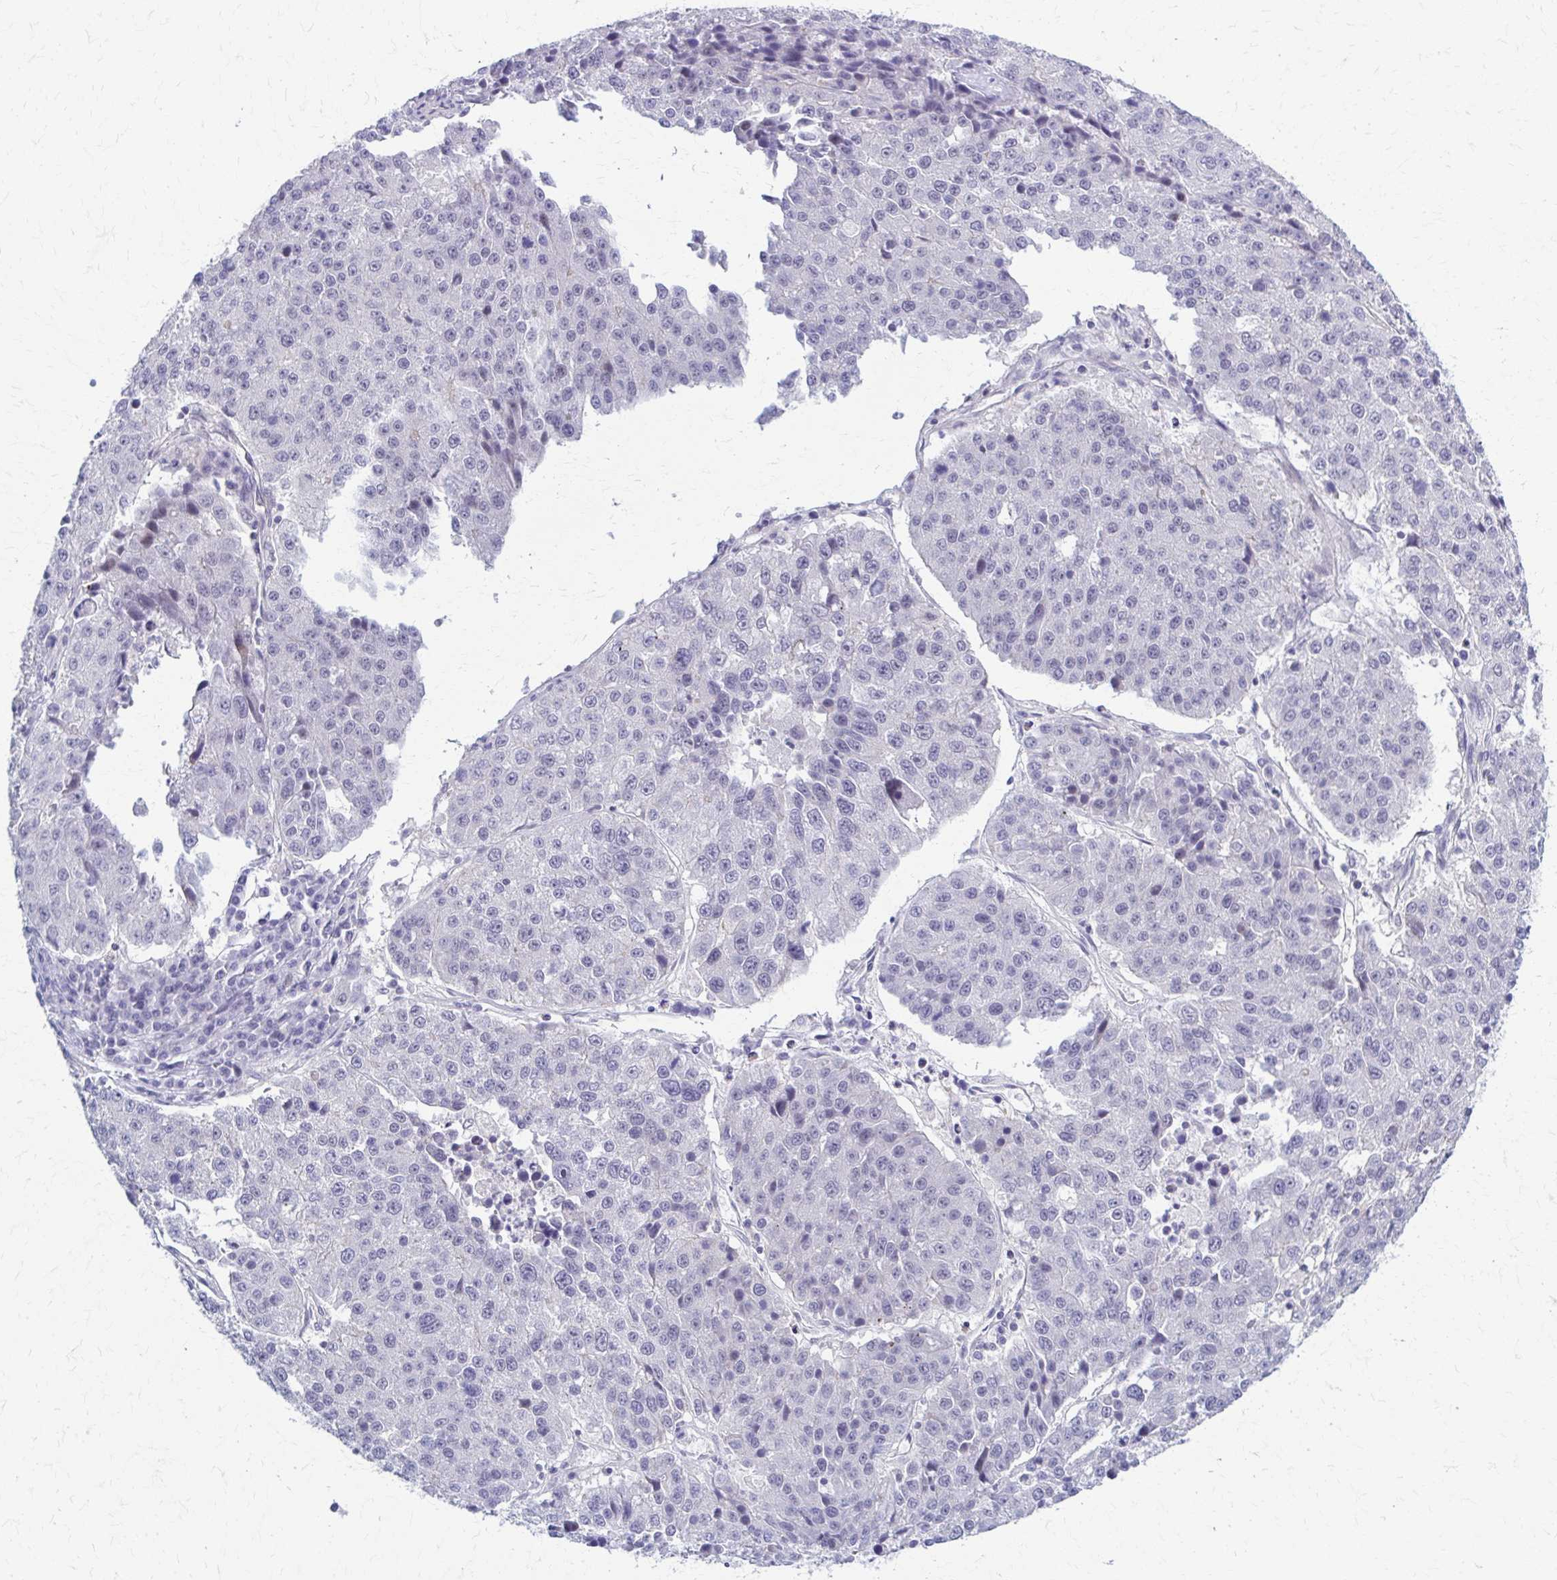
{"staining": {"intensity": "negative", "quantity": "none", "location": "none"}, "tissue": "stomach cancer", "cell_type": "Tumor cells", "image_type": "cancer", "snomed": [{"axis": "morphology", "description": "Adenocarcinoma, NOS"}, {"axis": "topography", "description": "Stomach"}], "caption": "There is no significant expression in tumor cells of stomach cancer. (DAB (3,3'-diaminobenzidine) immunohistochemistry visualized using brightfield microscopy, high magnification).", "gene": "RHOBTB2", "patient": {"sex": "male", "age": 71}}